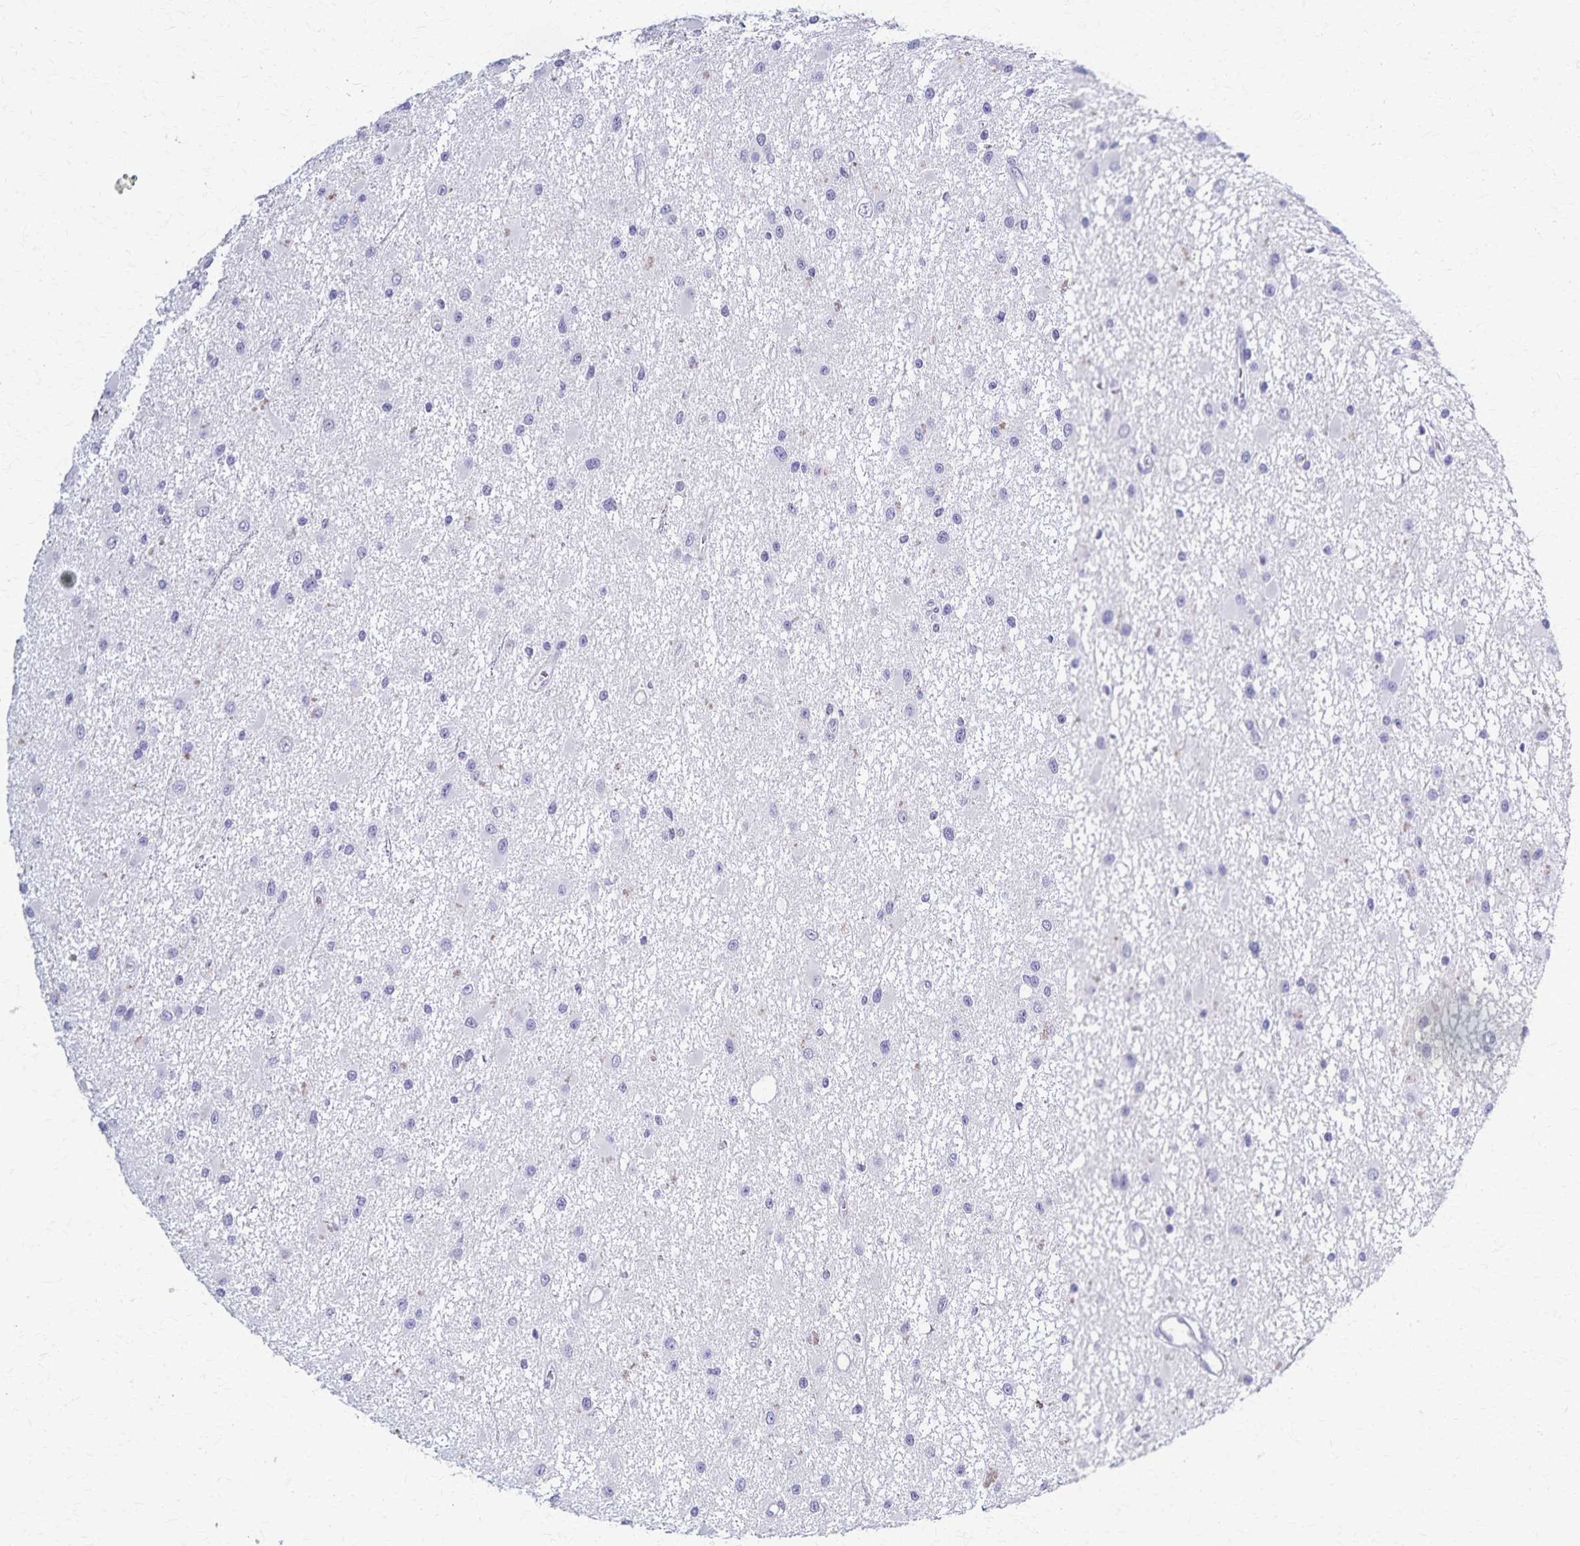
{"staining": {"intensity": "negative", "quantity": "none", "location": "none"}, "tissue": "glioma", "cell_type": "Tumor cells", "image_type": "cancer", "snomed": [{"axis": "morphology", "description": "Glioma, malignant, High grade"}, {"axis": "topography", "description": "Brain"}], "caption": "This histopathology image is of malignant glioma (high-grade) stained with IHC to label a protein in brown with the nuclei are counter-stained blue. There is no positivity in tumor cells.", "gene": "TMEM60", "patient": {"sex": "male", "age": 54}}